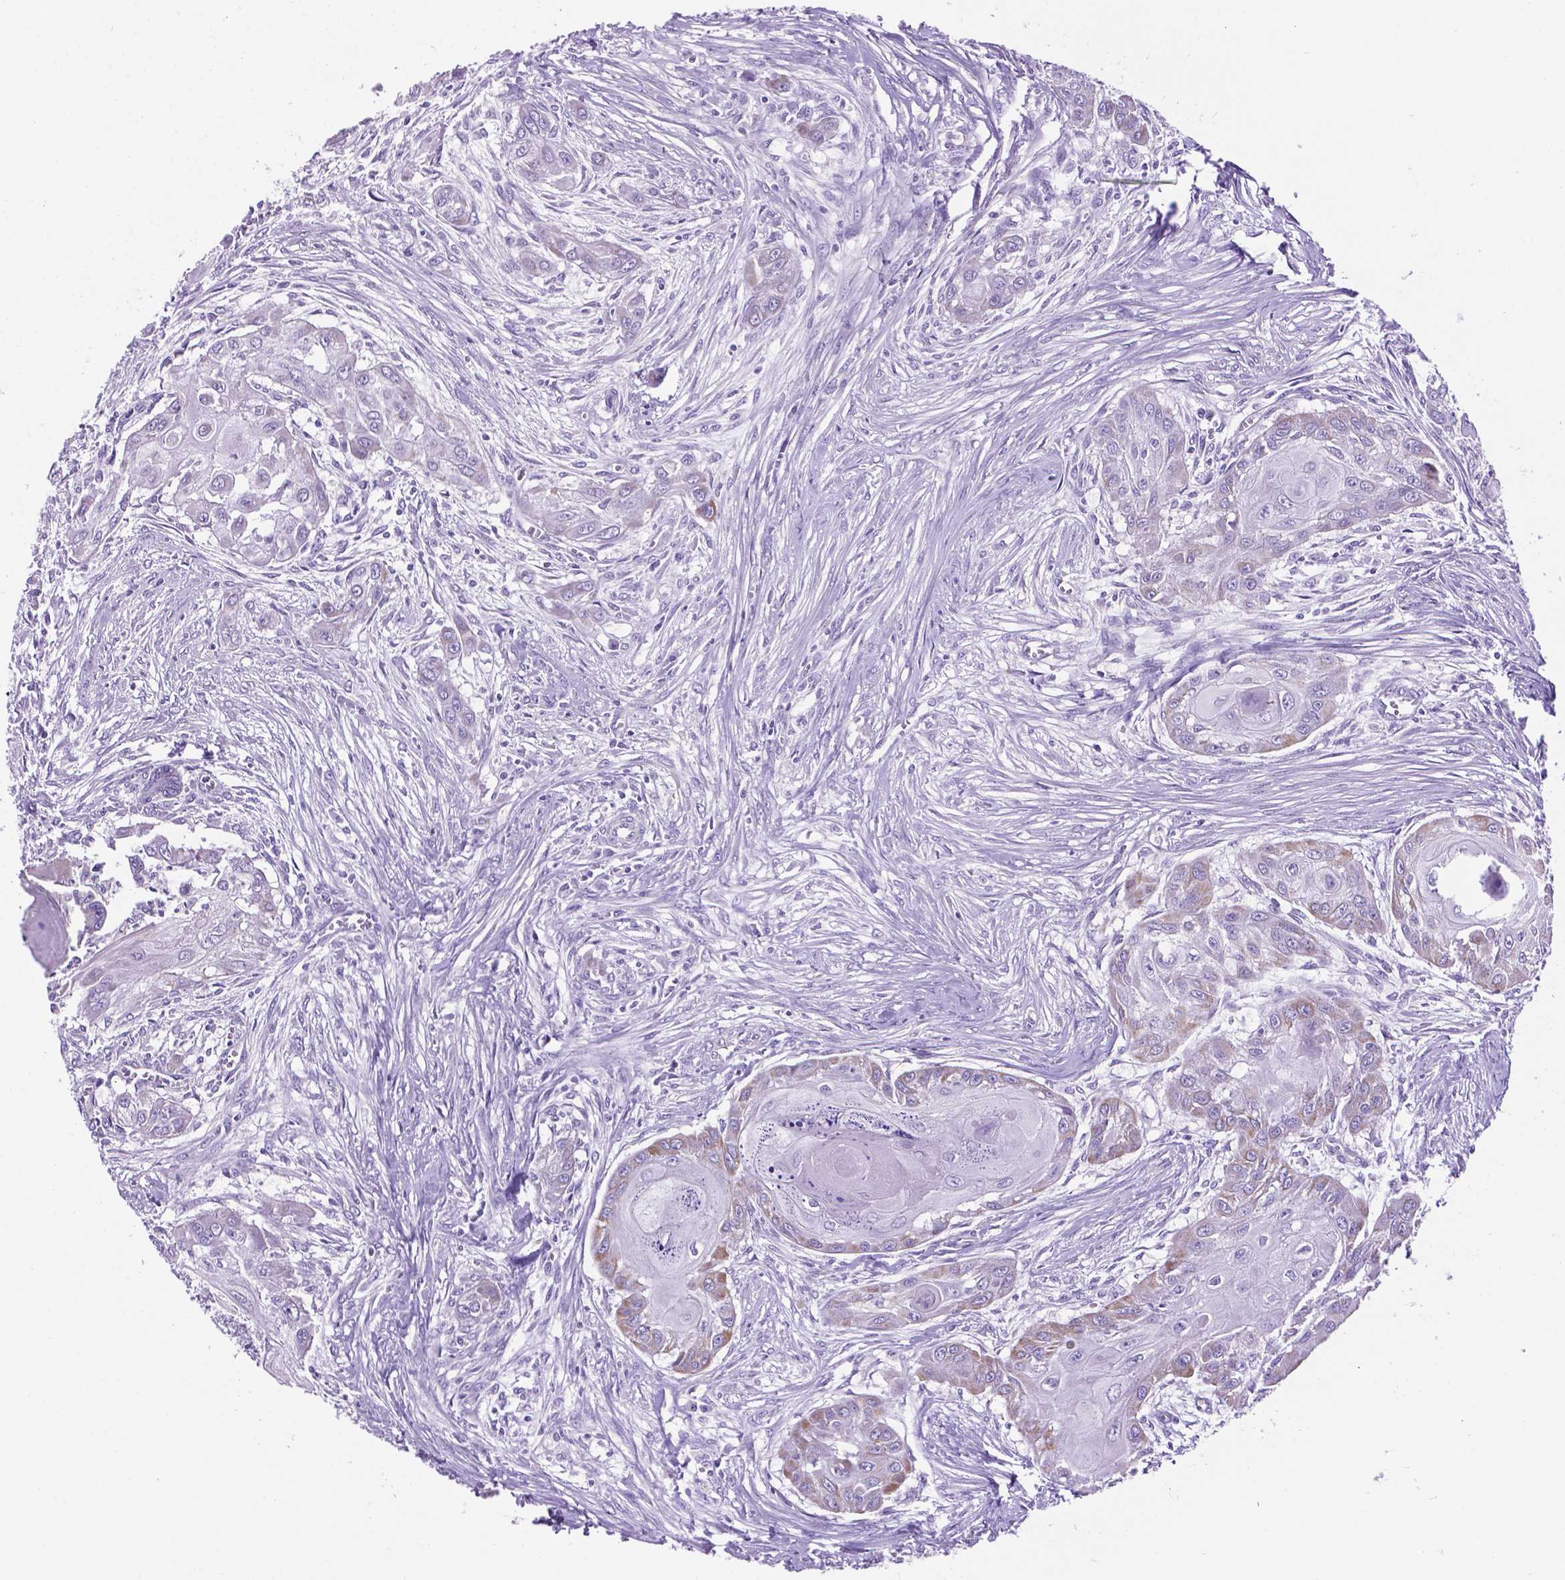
{"staining": {"intensity": "weak", "quantity": "<25%", "location": "cytoplasmic/membranous"}, "tissue": "head and neck cancer", "cell_type": "Tumor cells", "image_type": "cancer", "snomed": [{"axis": "morphology", "description": "Squamous cell carcinoma, NOS"}, {"axis": "topography", "description": "Oral tissue"}, {"axis": "topography", "description": "Head-Neck"}], "caption": "This is an IHC micrograph of human head and neck cancer. There is no staining in tumor cells.", "gene": "TMEM121B", "patient": {"sex": "male", "age": 71}}